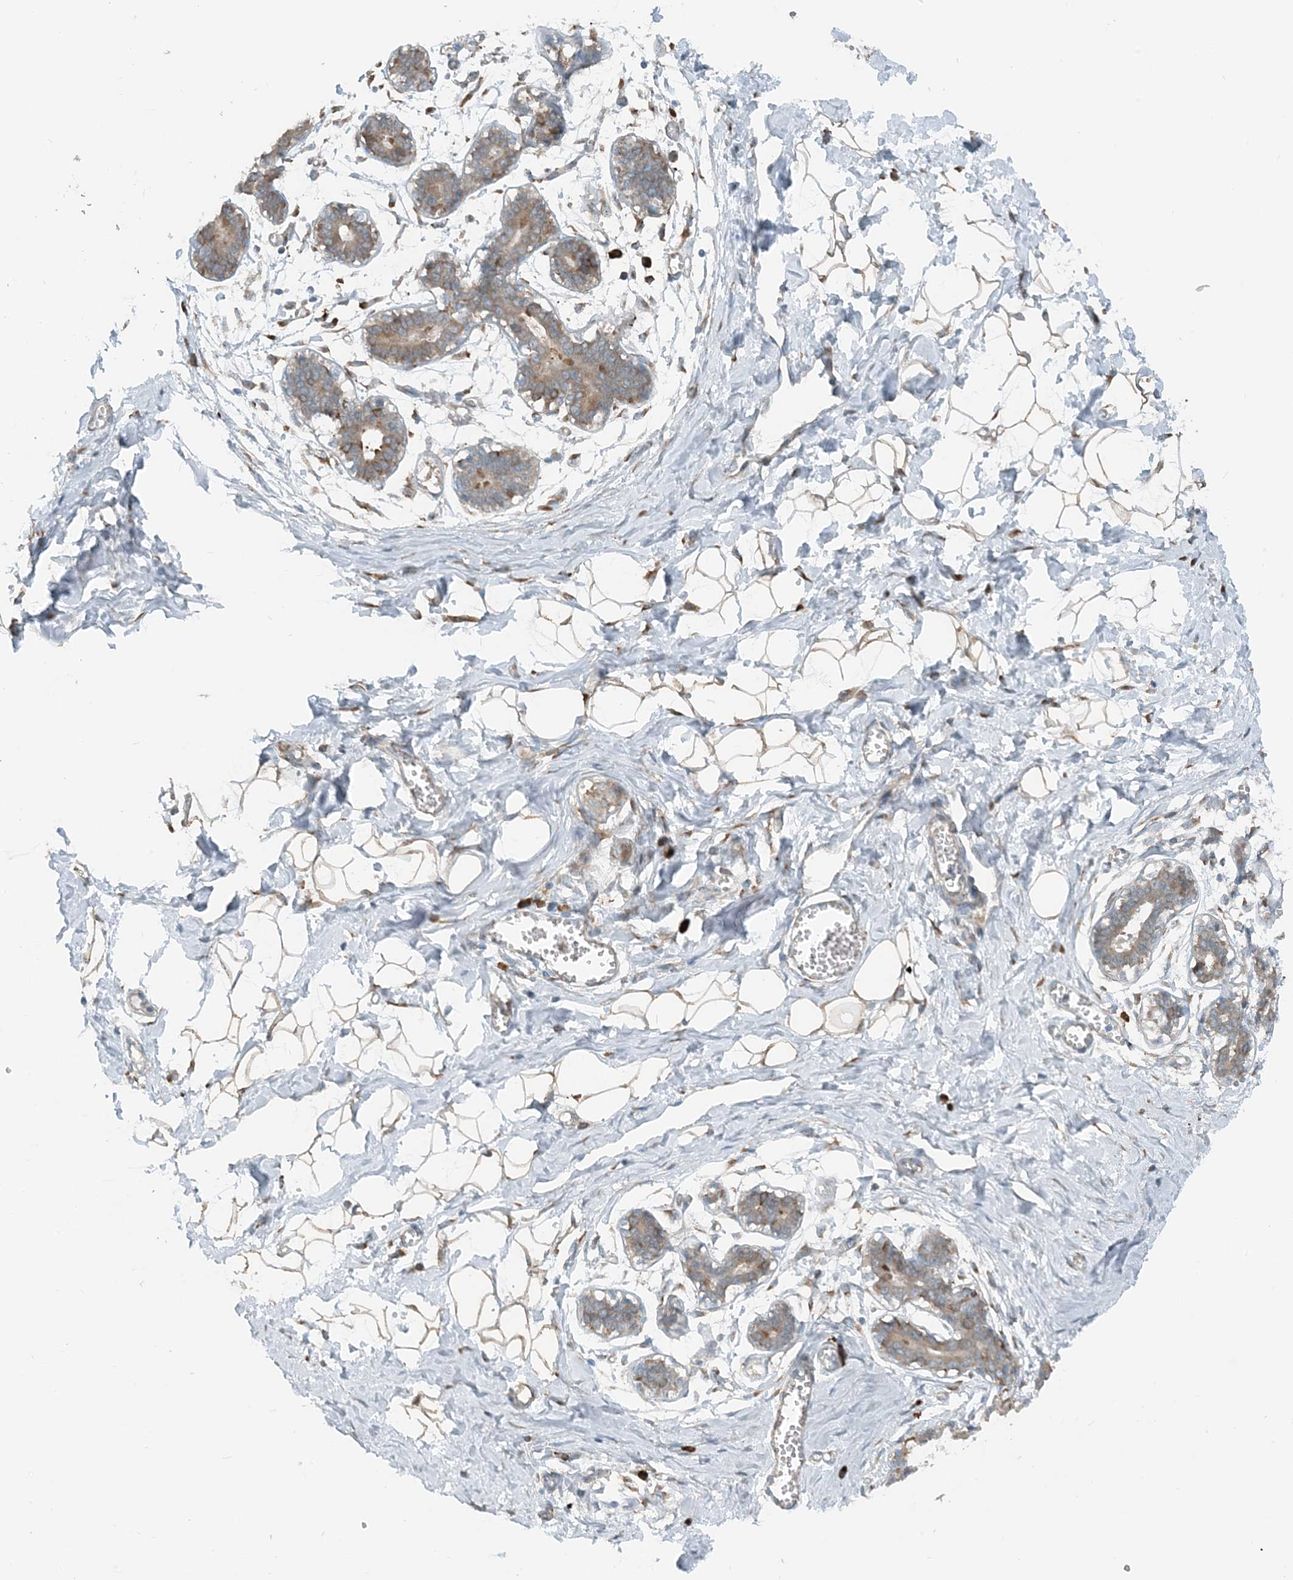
{"staining": {"intensity": "negative", "quantity": "none", "location": "none"}, "tissue": "breast", "cell_type": "Adipocytes", "image_type": "normal", "snomed": [{"axis": "morphology", "description": "Normal tissue, NOS"}, {"axis": "topography", "description": "Breast"}], "caption": "Immunohistochemistry photomicrograph of normal breast: breast stained with DAB demonstrates no significant protein expression in adipocytes.", "gene": "CERKL", "patient": {"sex": "female", "age": 27}}